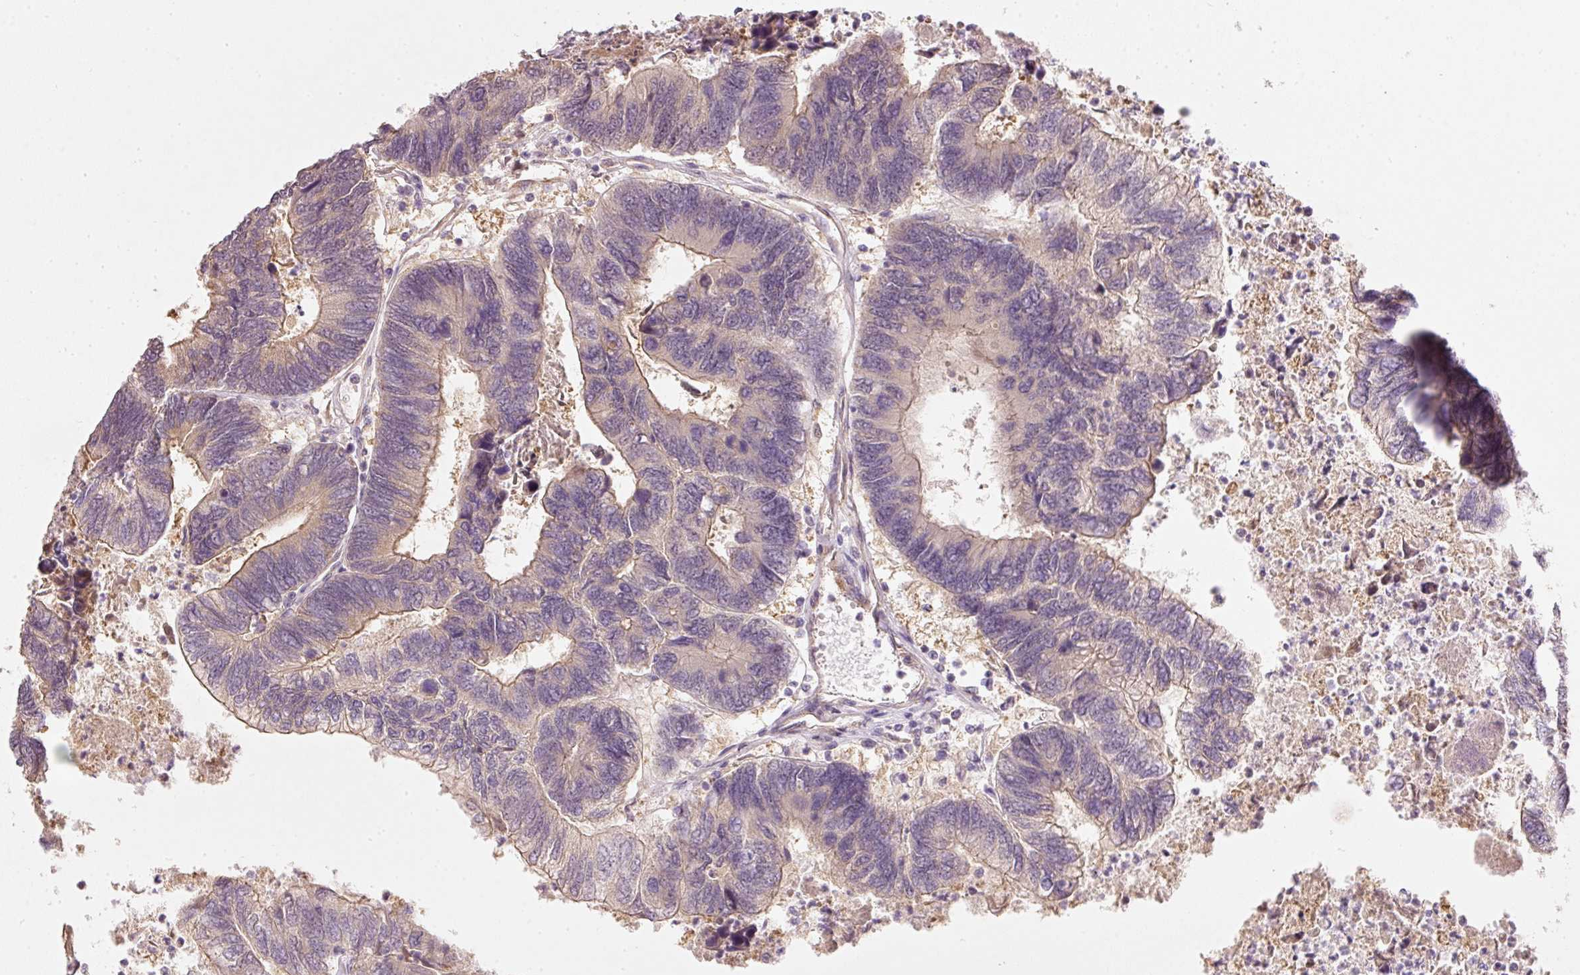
{"staining": {"intensity": "weak", "quantity": "<25%", "location": "cytoplasmic/membranous"}, "tissue": "colorectal cancer", "cell_type": "Tumor cells", "image_type": "cancer", "snomed": [{"axis": "morphology", "description": "Adenocarcinoma, NOS"}, {"axis": "topography", "description": "Colon"}], "caption": "Tumor cells show no significant staining in colorectal cancer (adenocarcinoma). (DAB immunohistochemistry (IHC) visualized using brightfield microscopy, high magnification).", "gene": "RGL2", "patient": {"sex": "female", "age": 67}}